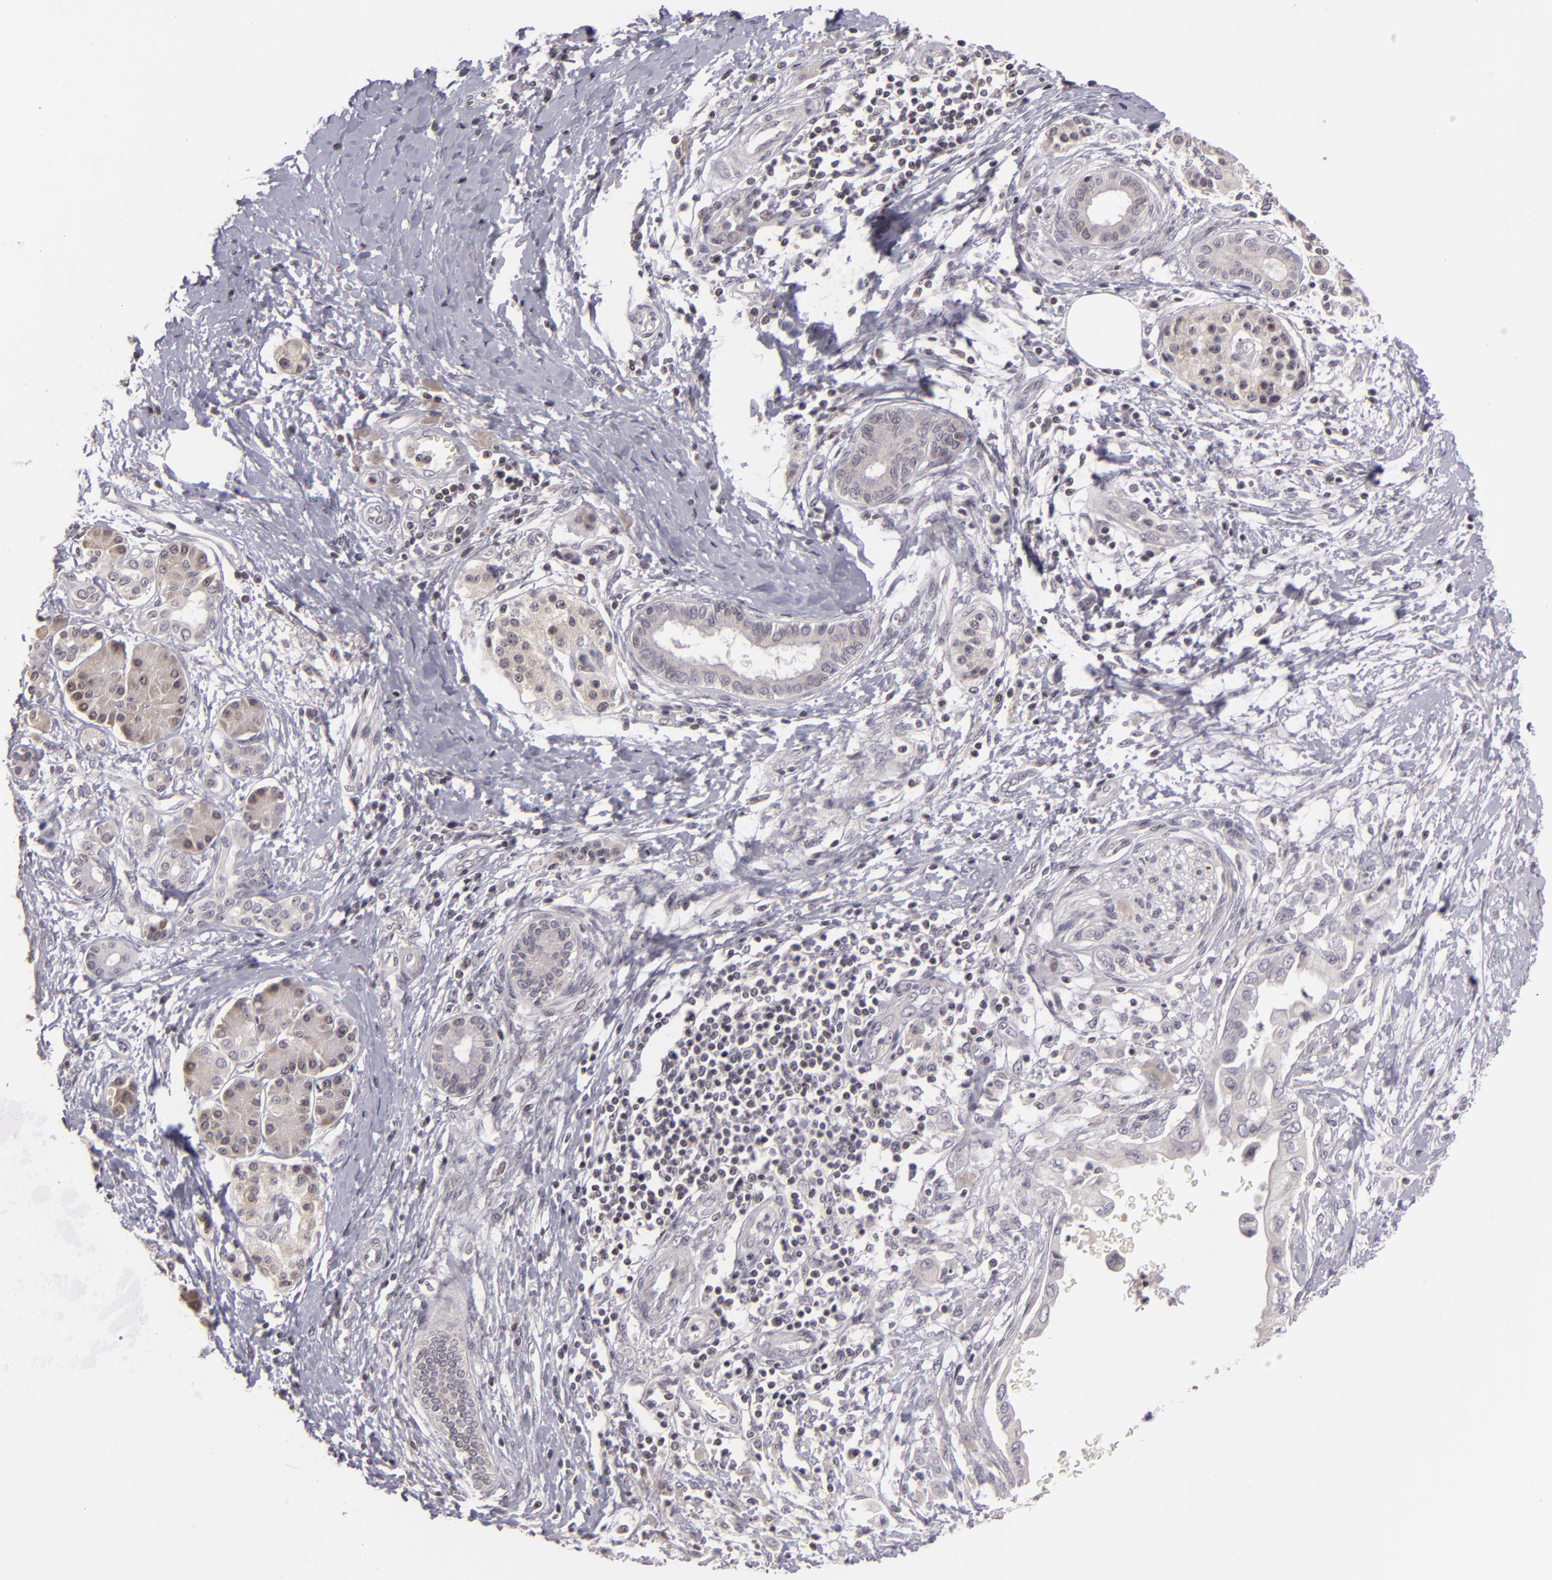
{"staining": {"intensity": "negative", "quantity": "none", "location": "none"}, "tissue": "pancreatic cancer", "cell_type": "Tumor cells", "image_type": "cancer", "snomed": [{"axis": "morphology", "description": "Adenocarcinoma, NOS"}, {"axis": "topography", "description": "Pancreas"}], "caption": "Pancreatic cancer (adenocarcinoma) was stained to show a protein in brown. There is no significant positivity in tumor cells. Nuclei are stained in blue.", "gene": "AKAP6", "patient": {"sex": "female", "age": 66}}